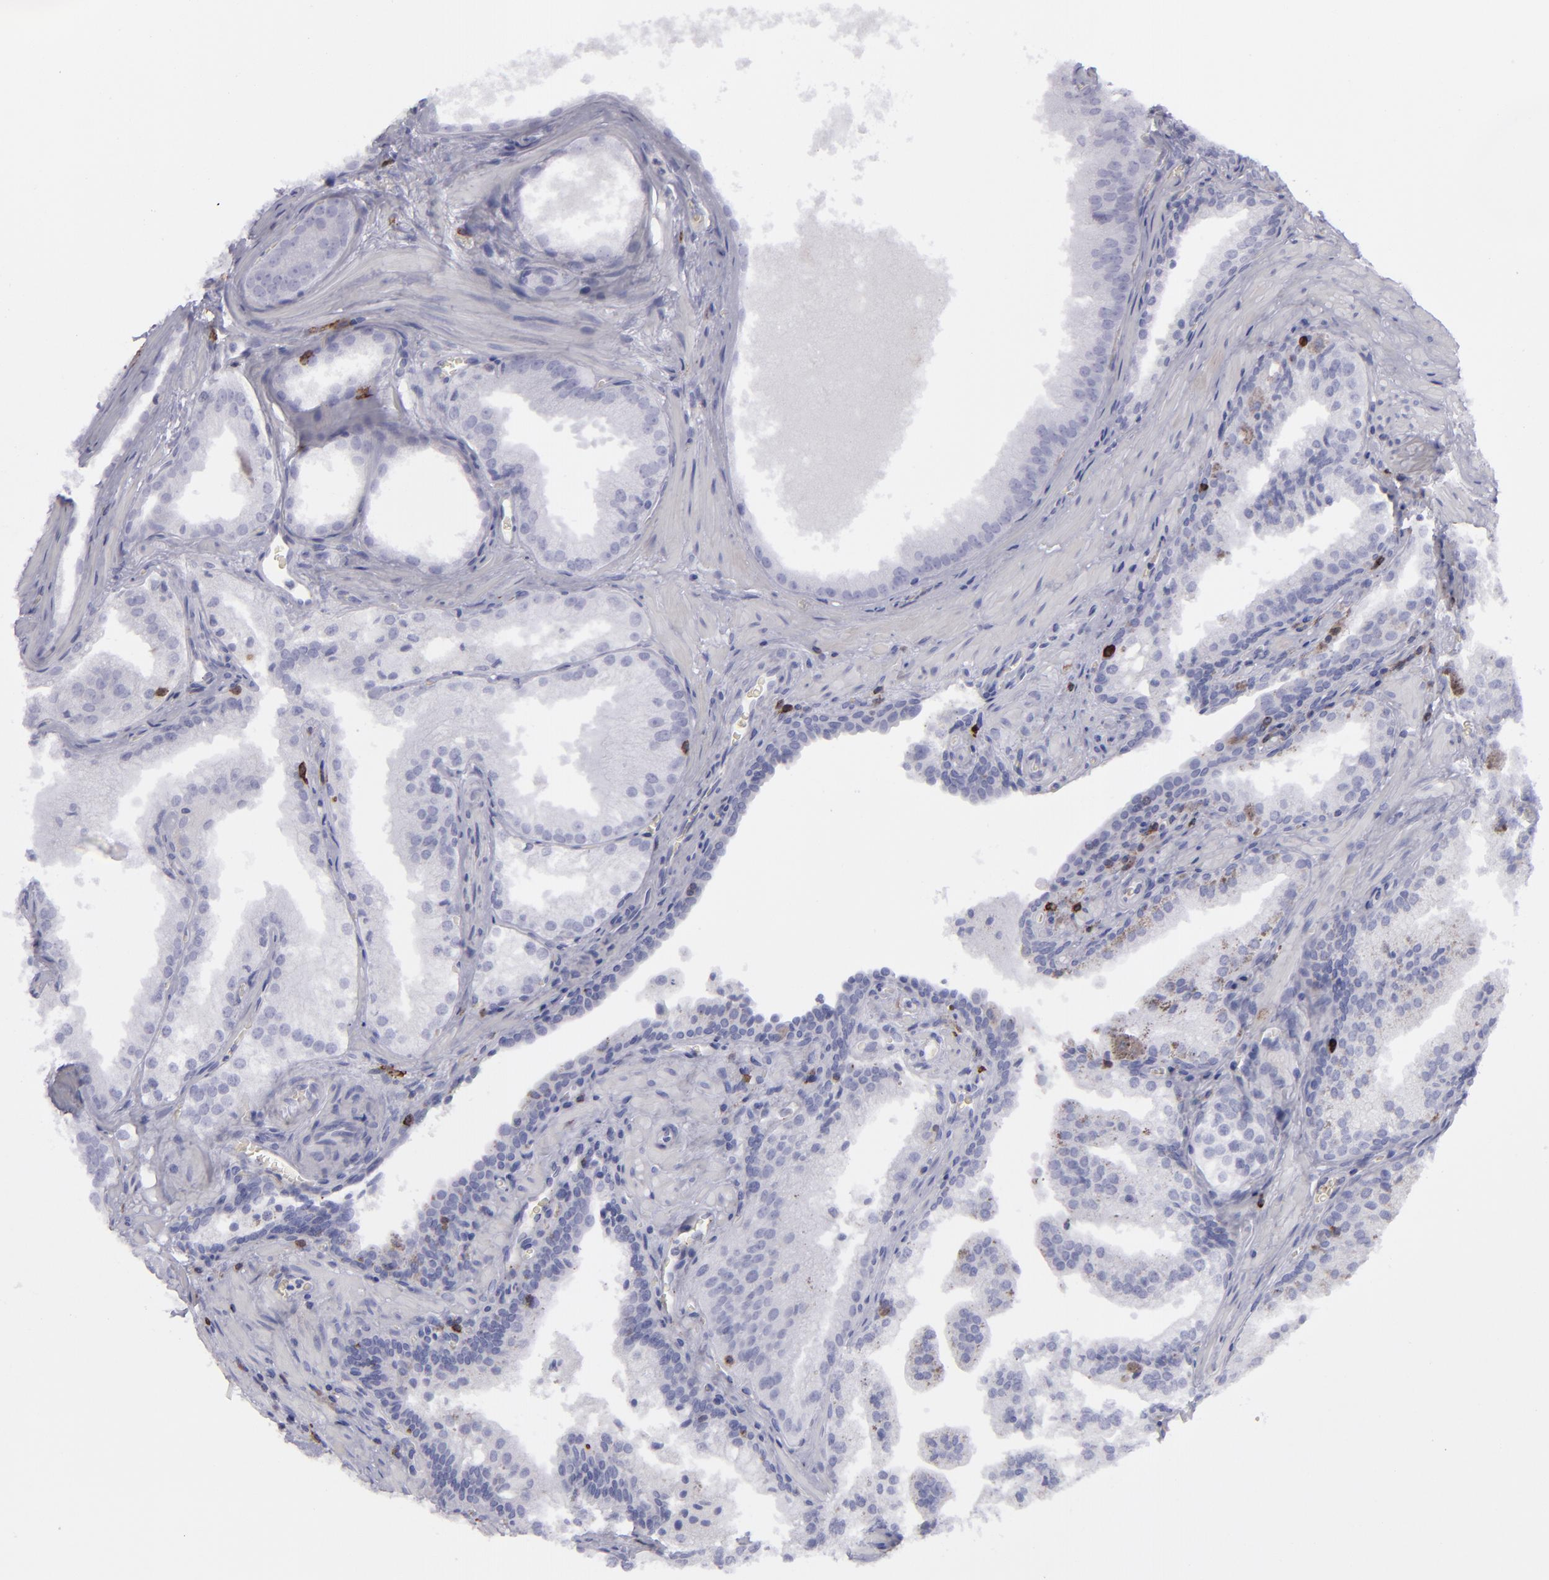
{"staining": {"intensity": "negative", "quantity": "none", "location": "none"}, "tissue": "prostate cancer", "cell_type": "Tumor cells", "image_type": "cancer", "snomed": [{"axis": "morphology", "description": "Adenocarcinoma, Medium grade"}, {"axis": "topography", "description": "Prostate"}], "caption": "This is an immunohistochemistry micrograph of prostate cancer. There is no expression in tumor cells.", "gene": "CD27", "patient": {"sex": "male", "age": 64}}